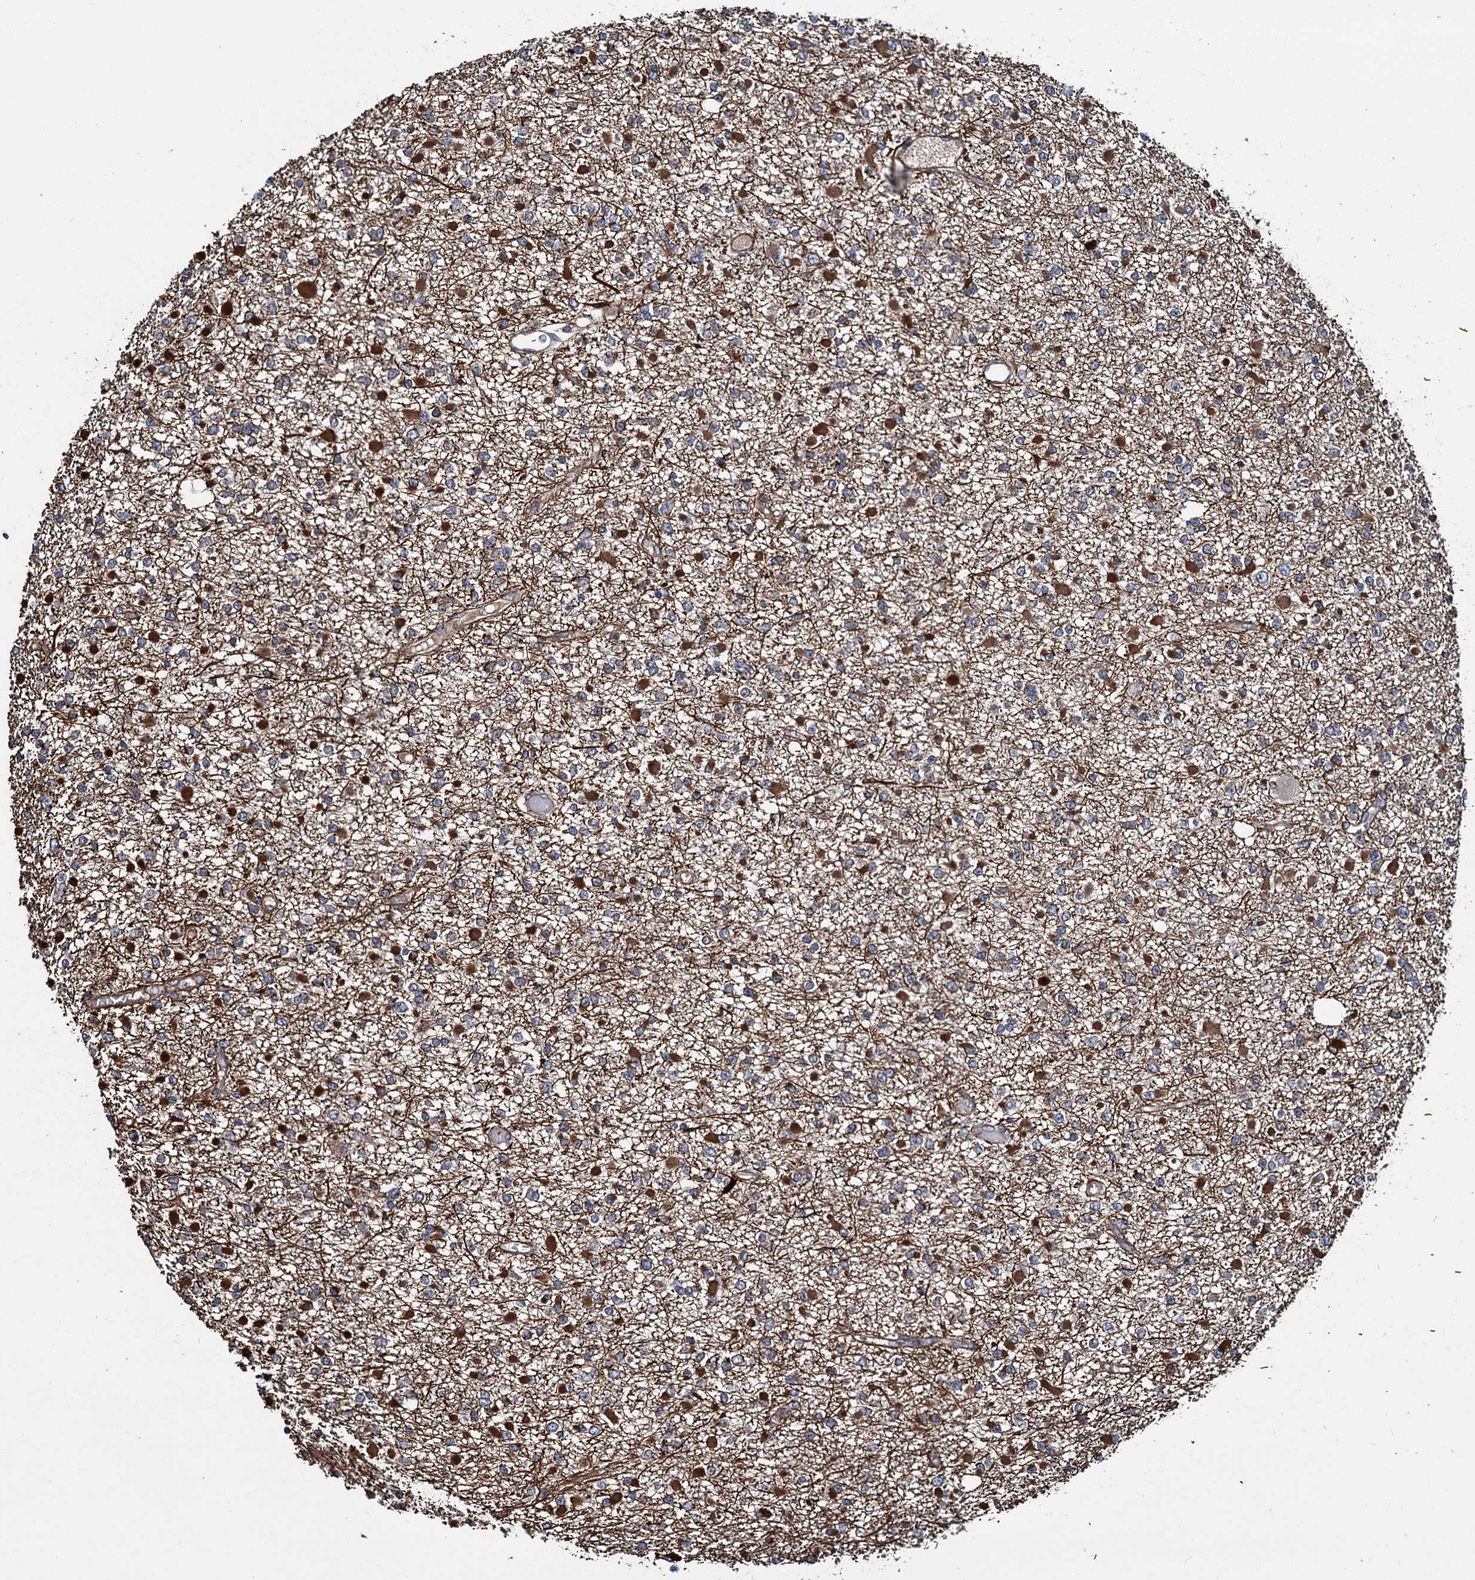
{"staining": {"intensity": "strong", "quantity": "25%-75%", "location": "cytoplasmic/membranous"}, "tissue": "glioma", "cell_type": "Tumor cells", "image_type": "cancer", "snomed": [{"axis": "morphology", "description": "Glioma, malignant, Low grade"}, {"axis": "topography", "description": "Brain"}], "caption": "Human glioma stained with a protein marker demonstrates strong staining in tumor cells.", "gene": "ZFYVE19", "patient": {"sex": "female", "age": 22}}